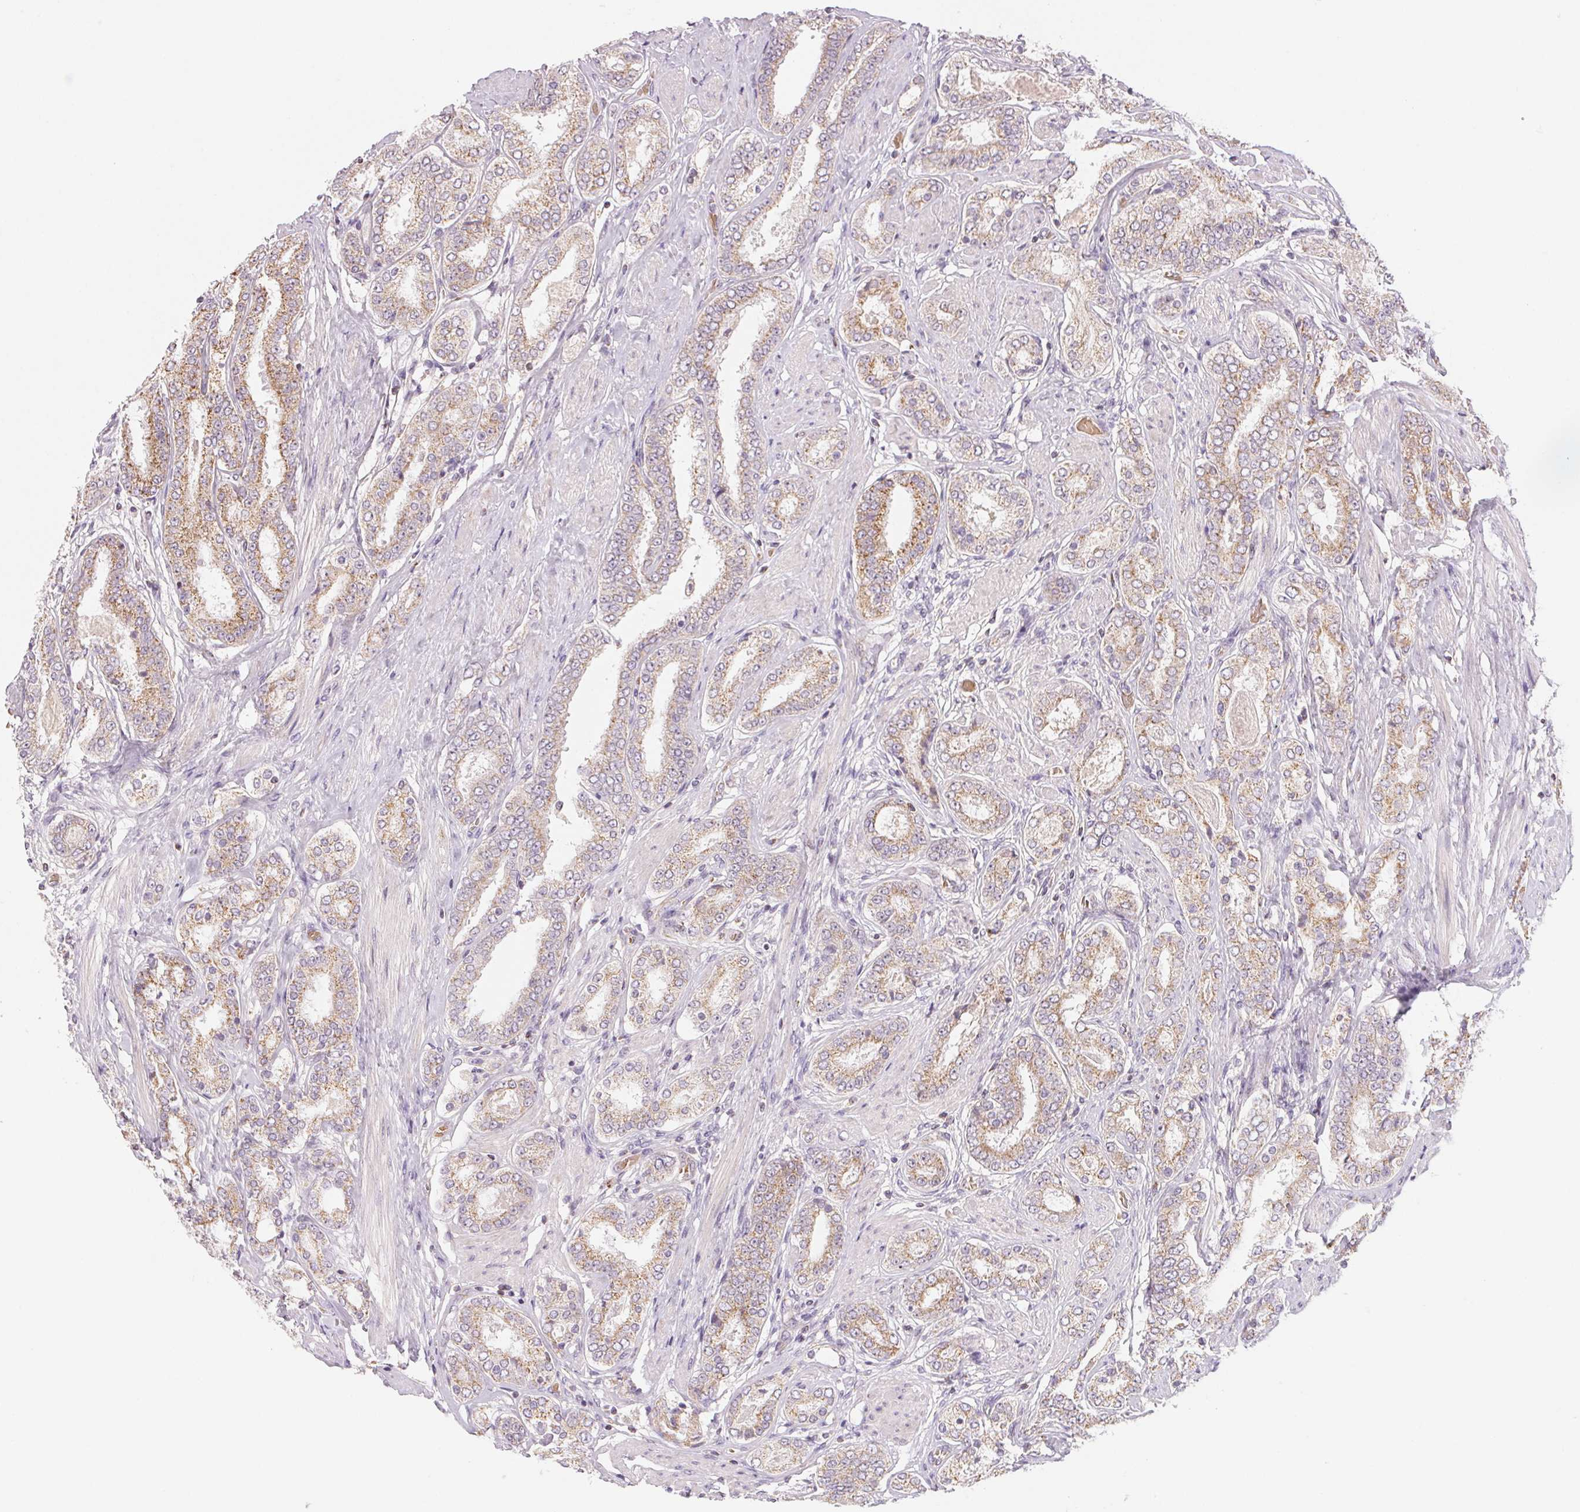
{"staining": {"intensity": "moderate", "quantity": ">75%", "location": "cytoplasmic/membranous"}, "tissue": "prostate cancer", "cell_type": "Tumor cells", "image_type": "cancer", "snomed": [{"axis": "morphology", "description": "Adenocarcinoma, High grade"}, {"axis": "topography", "description": "Prostate"}], "caption": "Prostate cancer (adenocarcinoma (high-grade)) stained for a protein exhibits moderate cytoplasmic/membranous positivity in tumor cells.", "gene": "HINT2", "patient": {"sex": "male", "age": 63}}